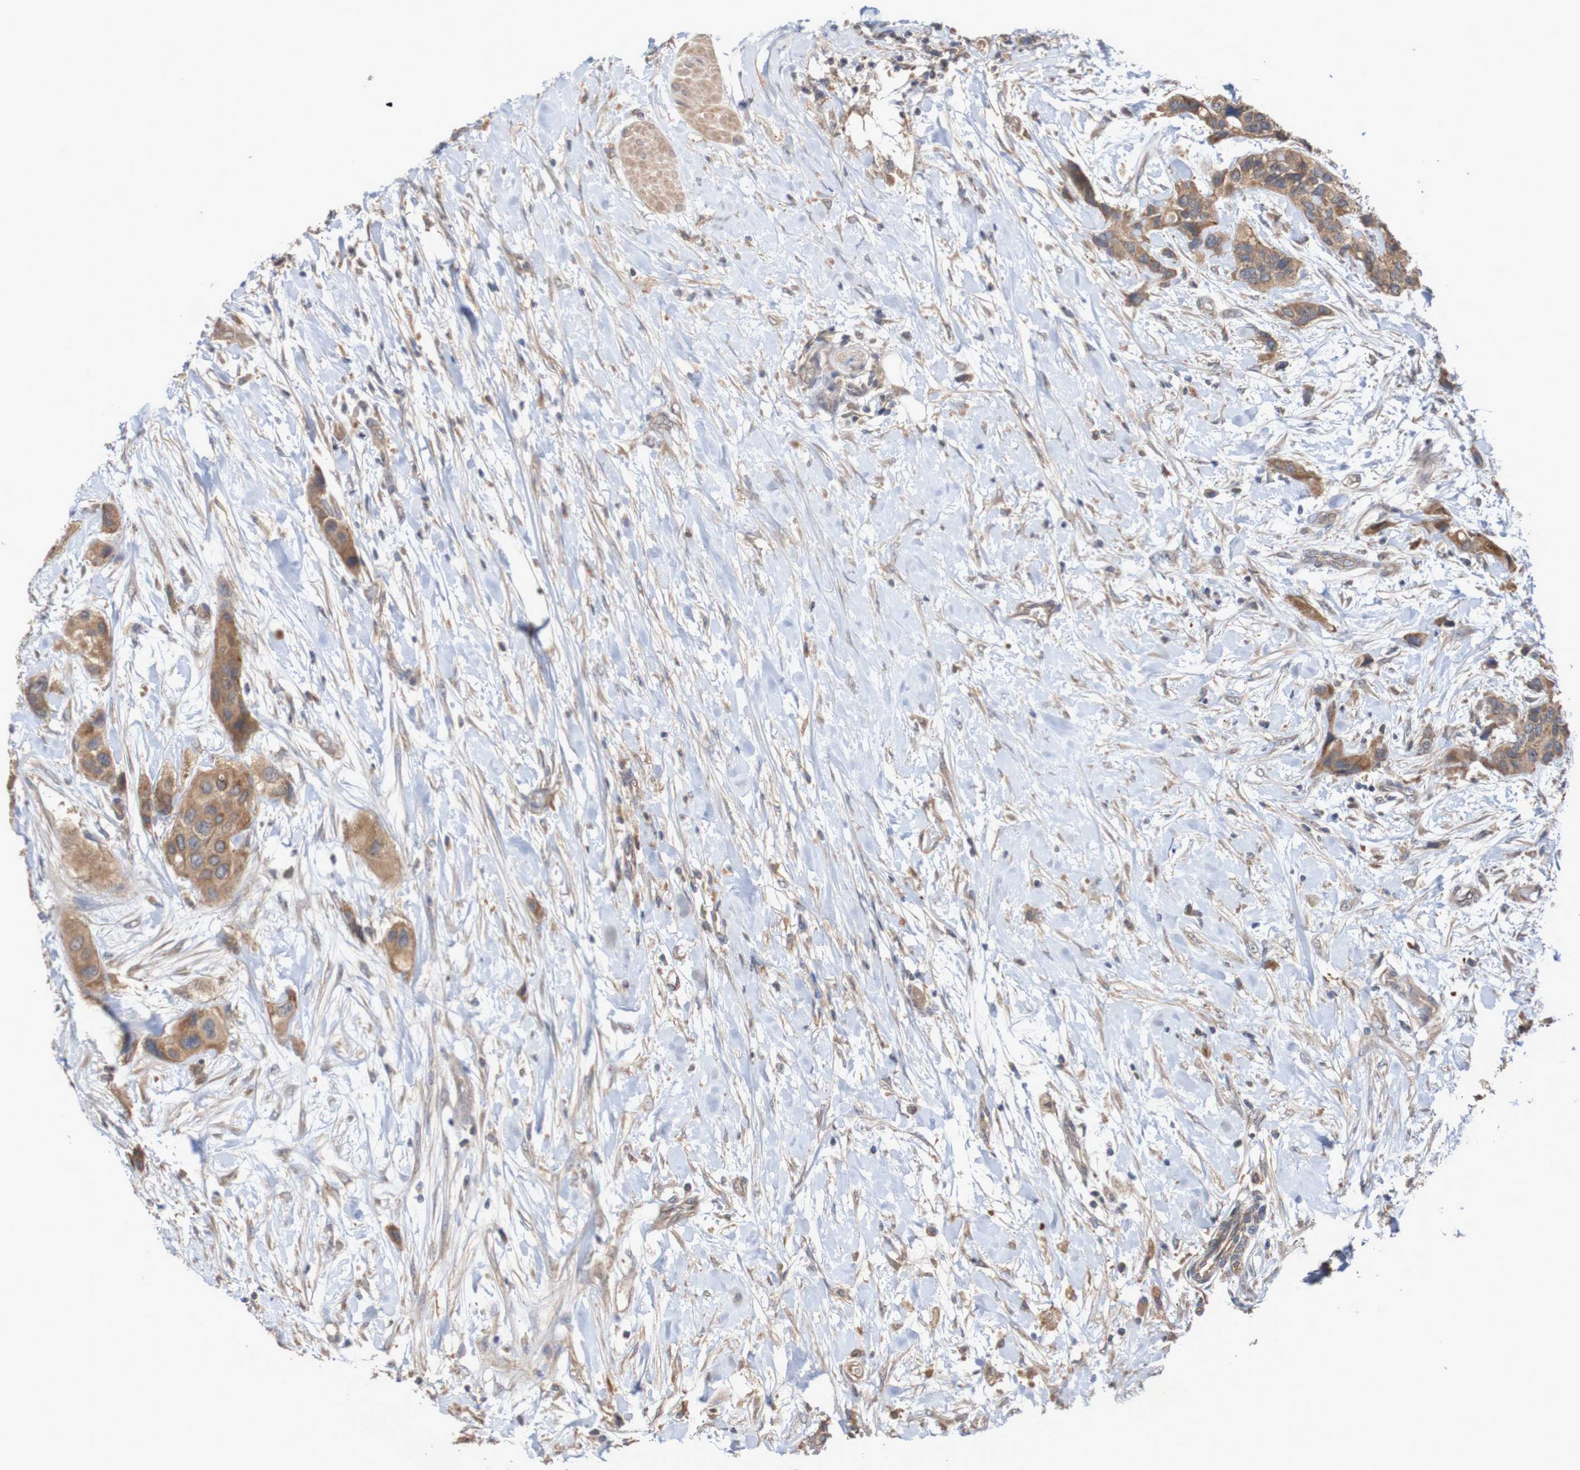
{"staining": {"intensity": "moderate", "quantity": ">75%", "location": "cytoplasmic/membranous"}, "tissue": "urothelial cancer", "cell_type": "Tumor cells", "image_type": "cancer", "snomed": [{"axis": "morphology", "description": "Urothelial carcinoma, High grade"}, {"axis": "topography", "description": "Urinary bladder"}], "caption": "Protein staining of urothelial cancer tissue reveals moderate cytoplasmic/membranous expression in approximately >75% of tumor cells.", "gene": "PHYH", "patient": {"sex": "female", "age": 56}}